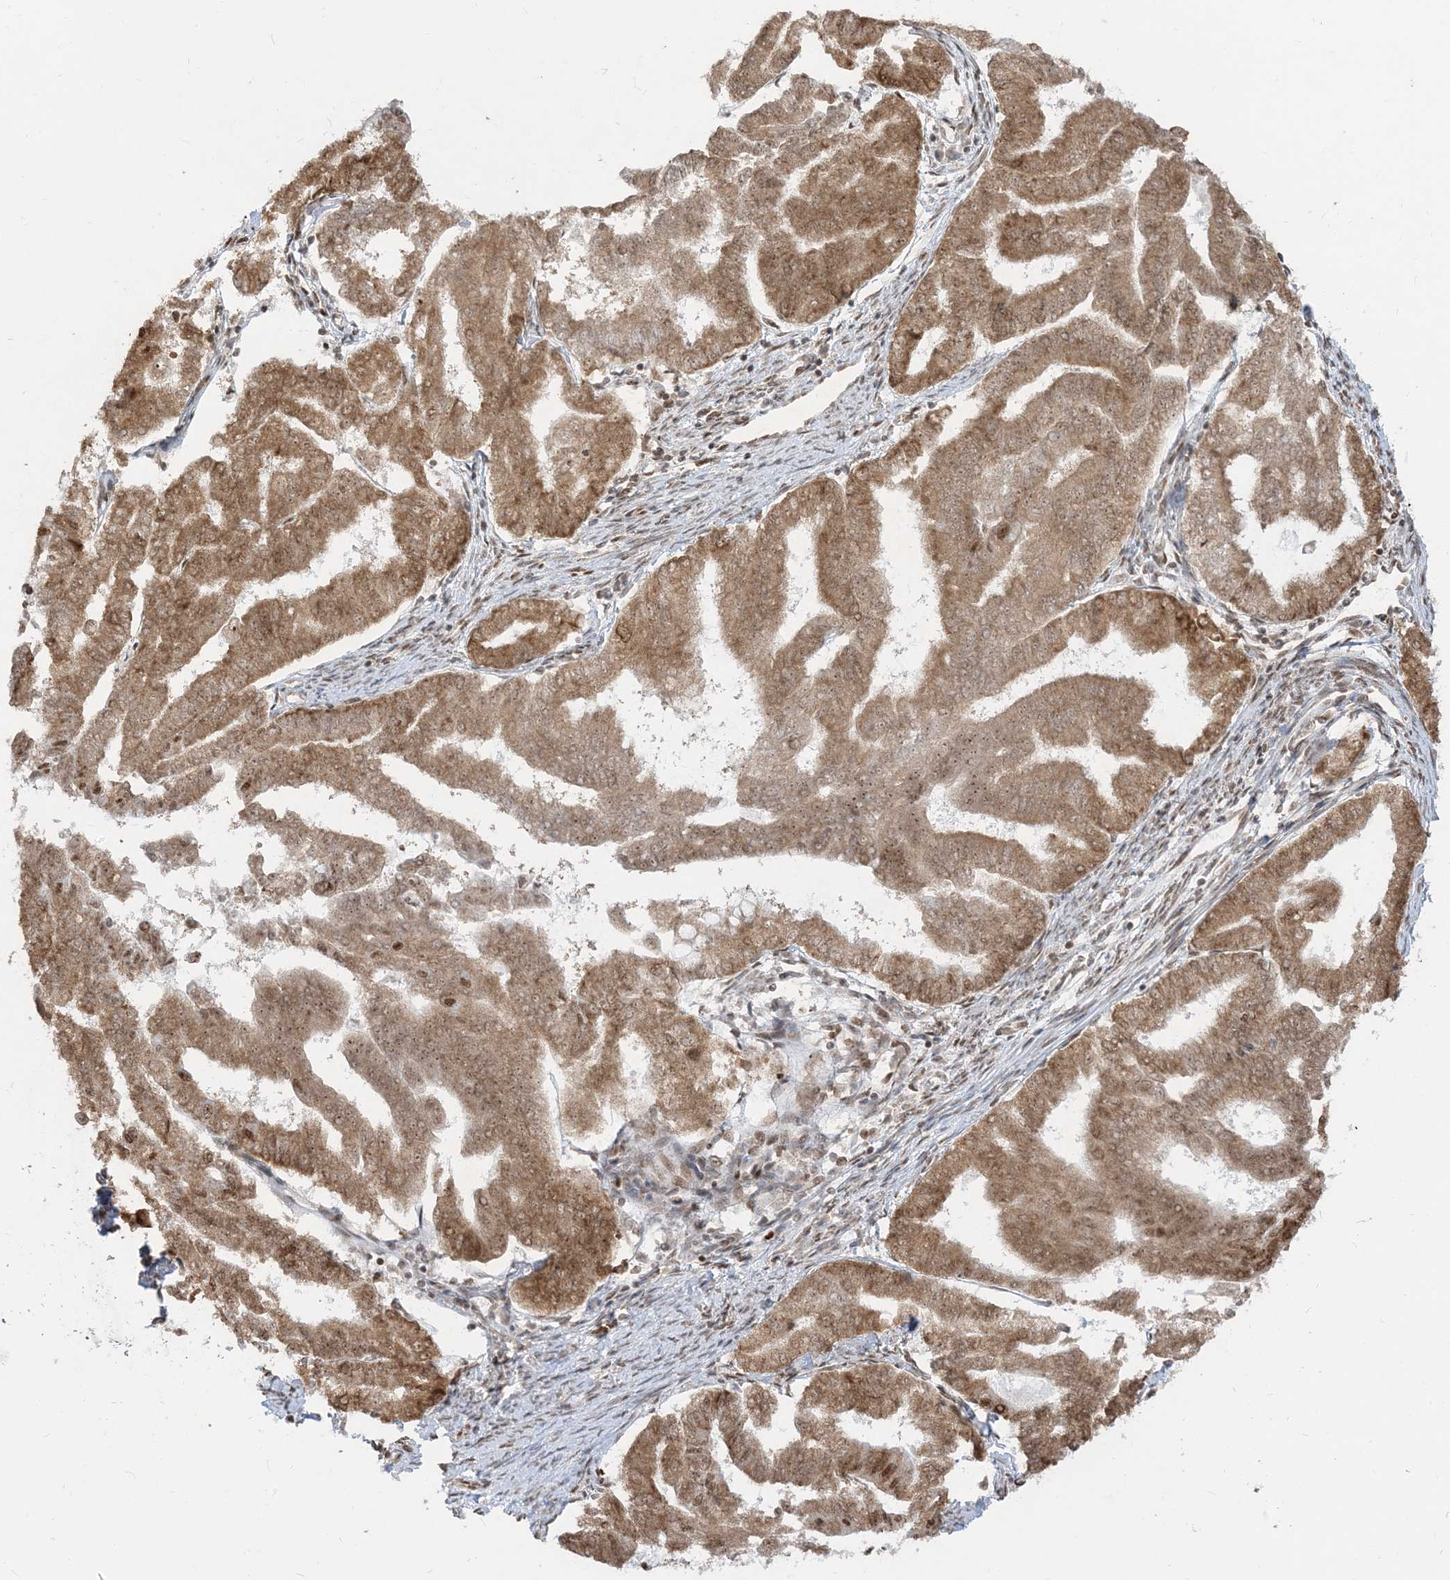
{"staining": {"intensity": "moderate", "quantity": ">75%", "location": "cytoplasmic/membranous,nuclear"}, "tissue": "endometrial cancer", "cell_type": "Tumor cells", "image_type": "cancer", "snomed": [{"axis": "morphology", "description": "Adenocarcinoma, NOS"}, {"axis": "topography", "description": "Endometrium"}], "caption": "About >75% of tumor cells in human endometrial adenocarcinoma show moderate cytoplasmic/membranous and nuclear protein expression as visualized by brown immunohistochemical staining.", "gene": "ARGLU1", "patient": {"sex": "female", "age": 79}}